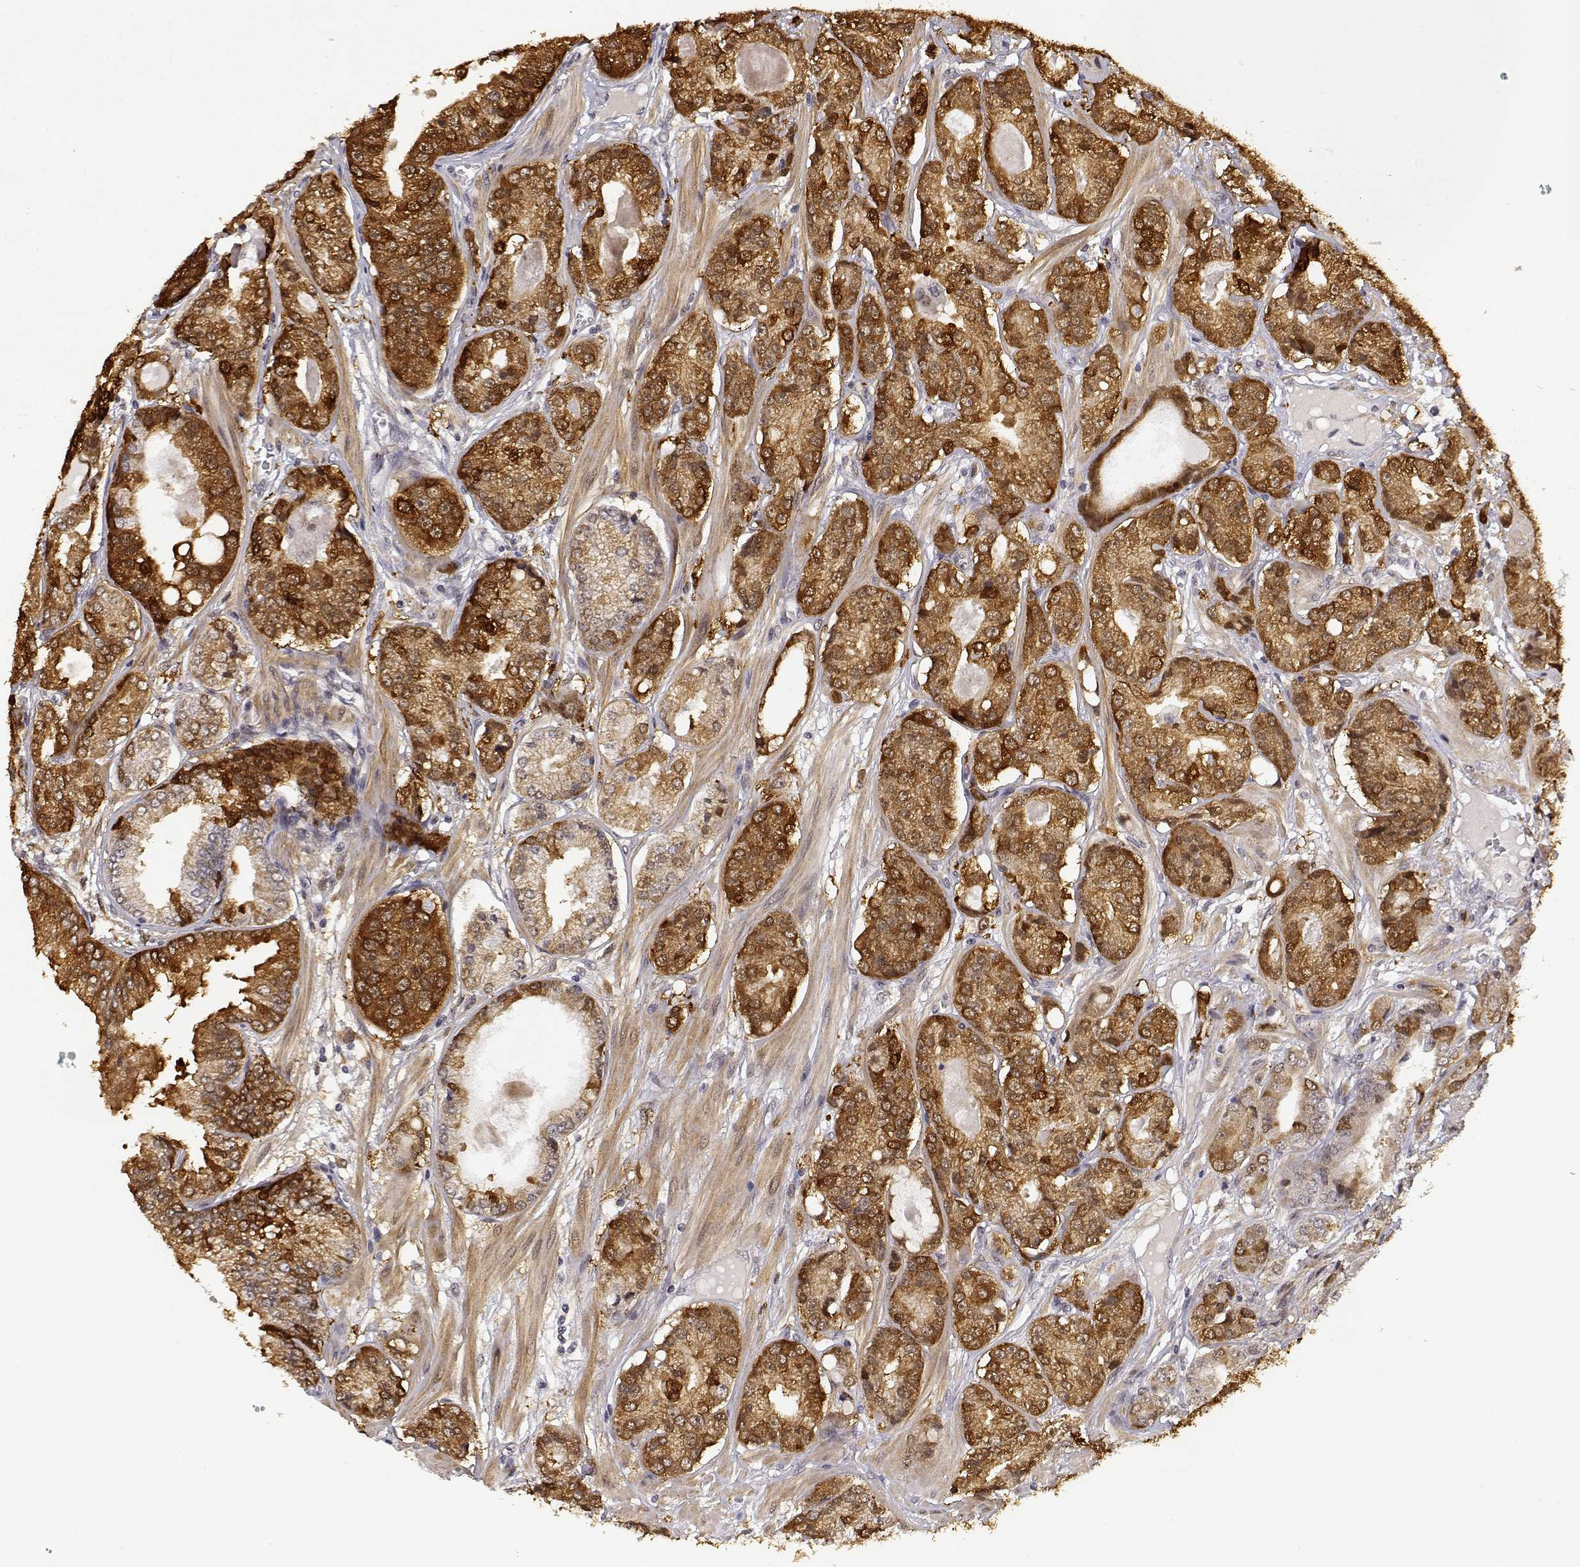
{"staining": {"intensity": "strong", "quantity": ">75%", "location": "cytoplasmic/membranous"}, "tissue": "prostate cancer", "cell_type": "Tumor cells", "image_type": "cancer", "snomed": [{"axis": "morphology", "description": "Adenocarcinoma, NOS"}, {"axis": "topography", "description": "Prostate"}], "caption": "Protein staining shows strong cytoplasmic/membranous expression in about >75% of tumor cells in prostate cancer (adenocarcinoma).", "gene": "PHGDH", "patient": {"sex": "male", "age": 64}}